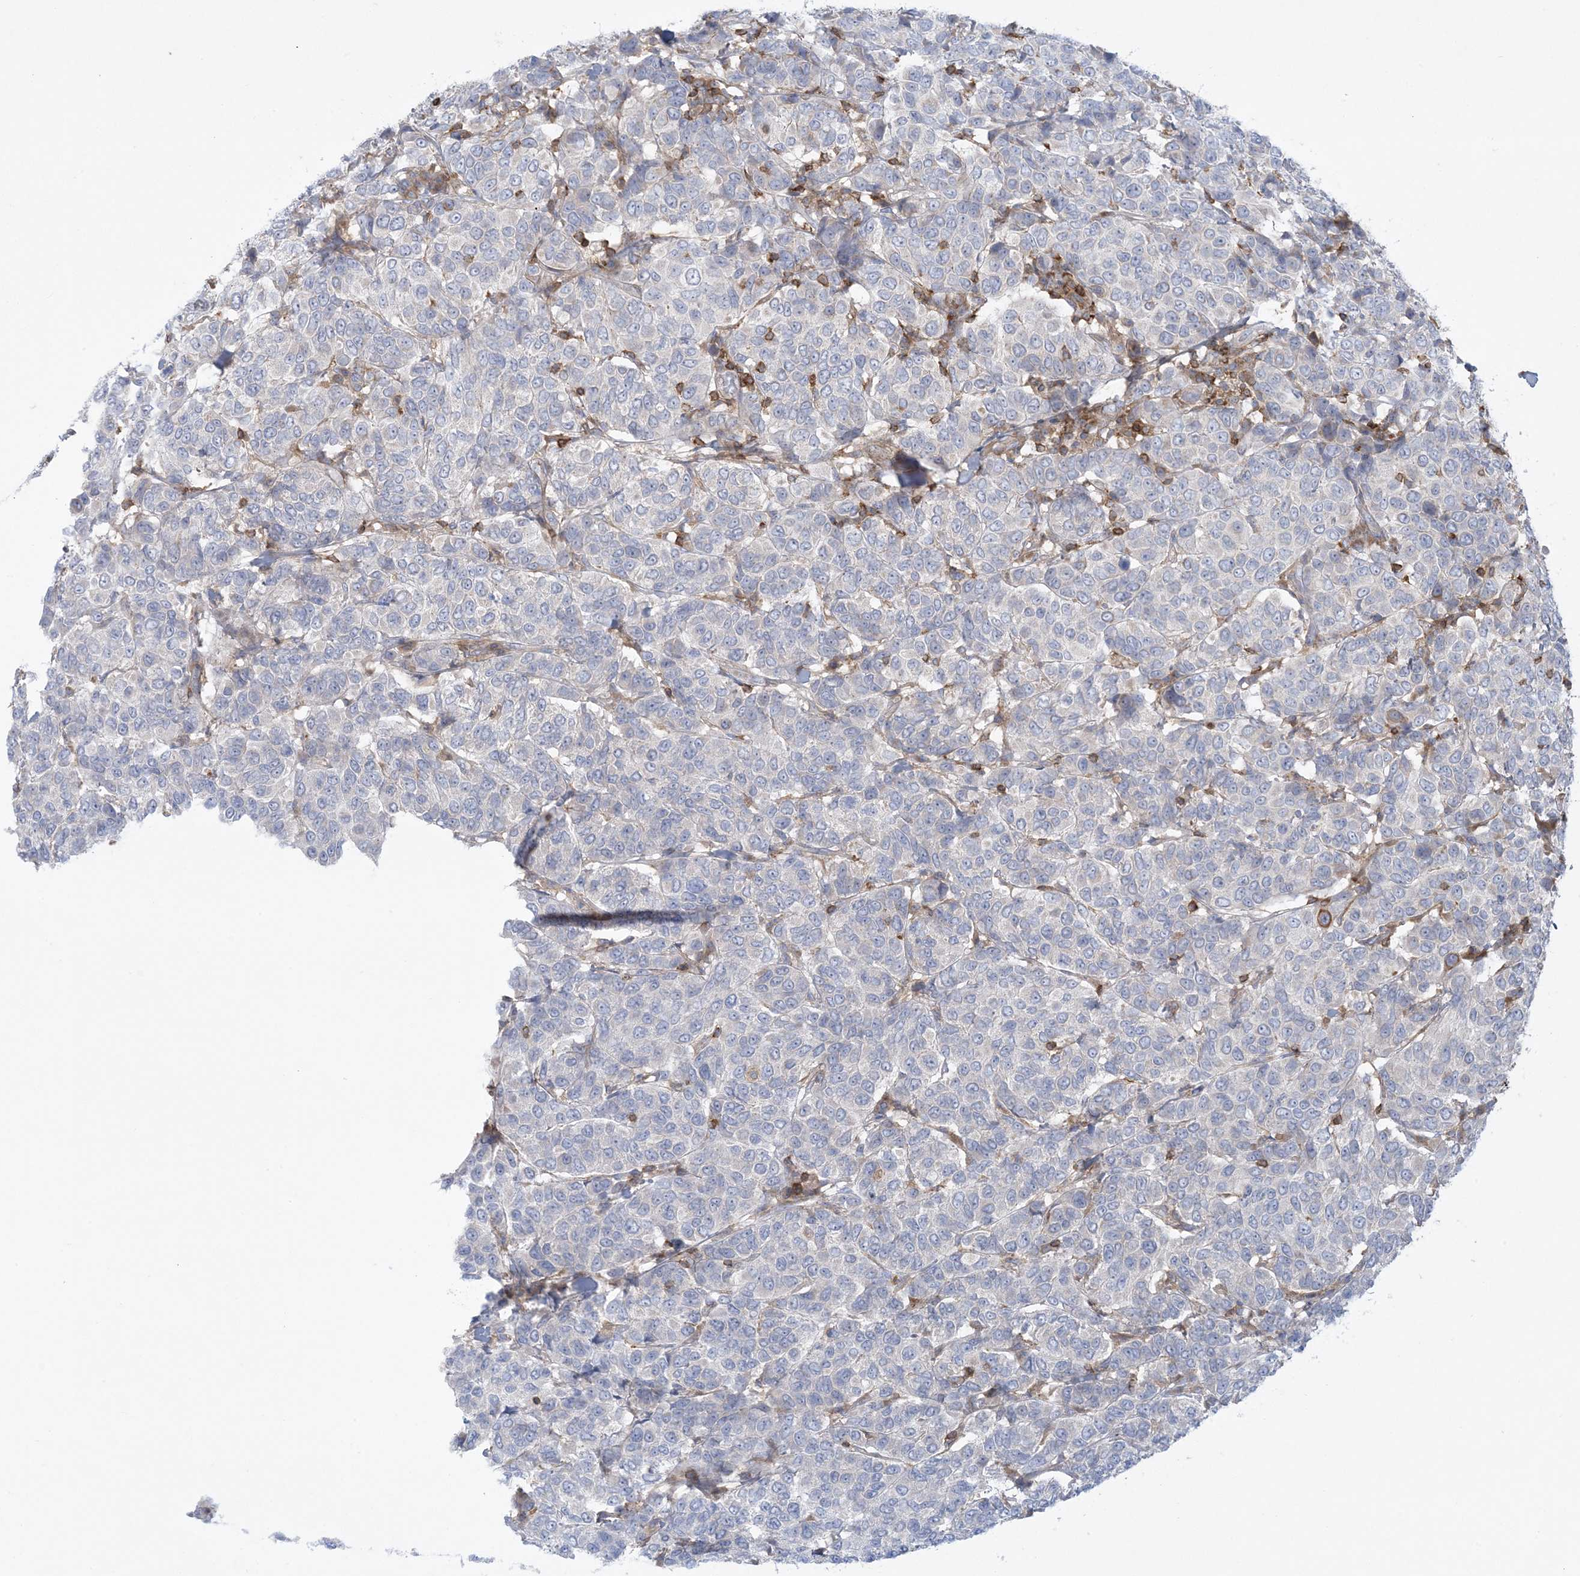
{"staining": {"intensity": "negative", "quantity": "none", "location": "none"}, "tissue": "breast cancer", "cell_type": "Tumor cells", "image_type": "cancer", "snomed": [{"axis": "morphology", "description": "Duct carcinoma"}, {"axis": "topography", "description": "Breast"}], "caption": "This is a photomicrograph of IHC staining of breast intraductal carcinoma, which shows no staining in tumor cells.", "gene": "ARHGAP30", "patient": {"sex": "female", "age": 55}}